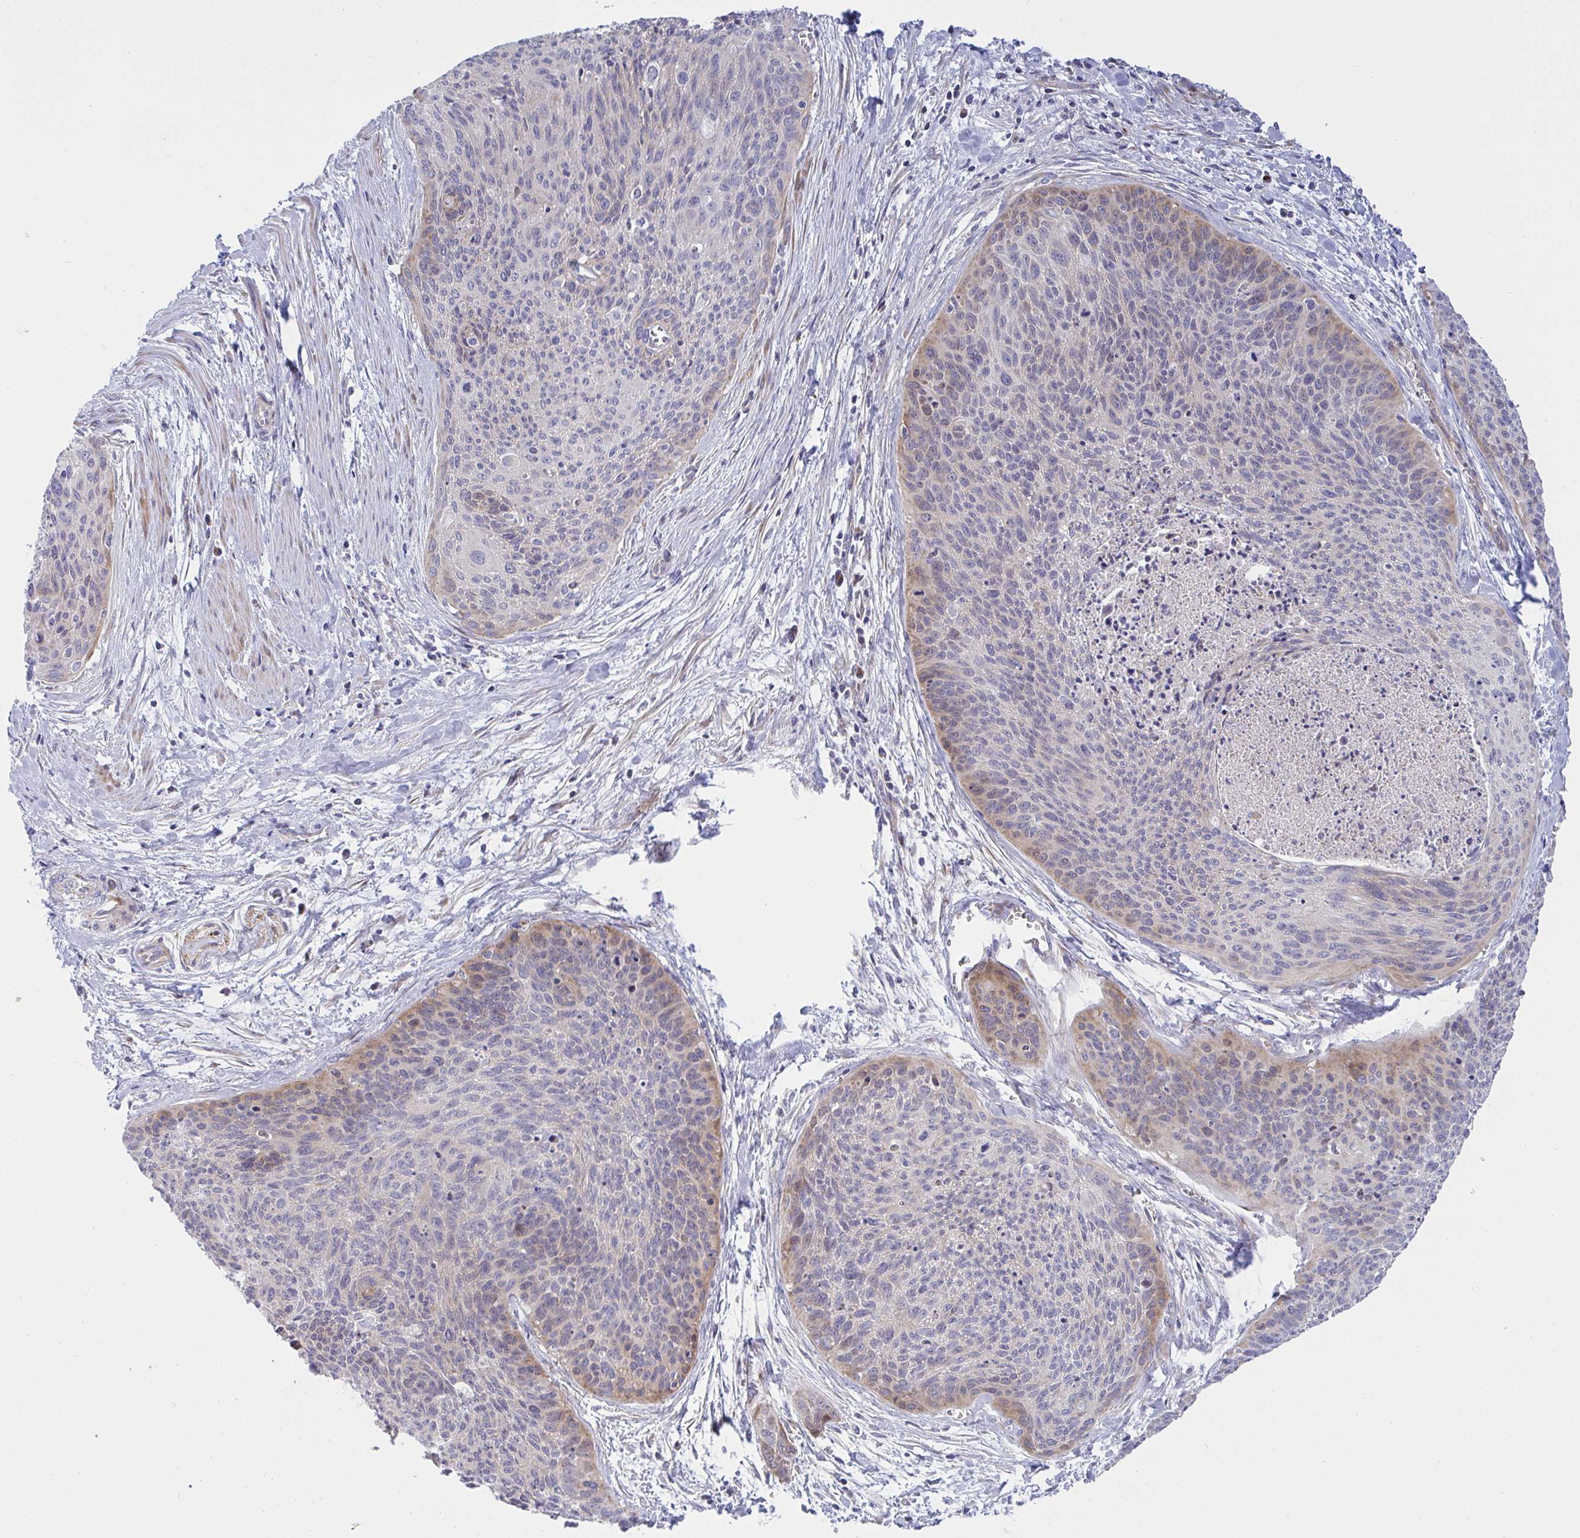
{"staining": {"intensity": "moderate", "quantity": "<25%", "location": "cytoplasmic/membranous"}, "tissue": "cervical cancer", "cell_type": "Tumor cells", "image_type": "cancer", "snomed": [{"axis": "morphology", "description": "Squamous cell carcinoma, NOS"}, {"axis": "topography", "description": "Cervix"}], "caption": "Human cervical cancer stained for a protein (brown) demonstrates moderate cytoplasmic/membranous positive expression in approximately <25% of tumor cells.", "gene": "NTN1", "patient": {"sex": "female", "age": 55}}